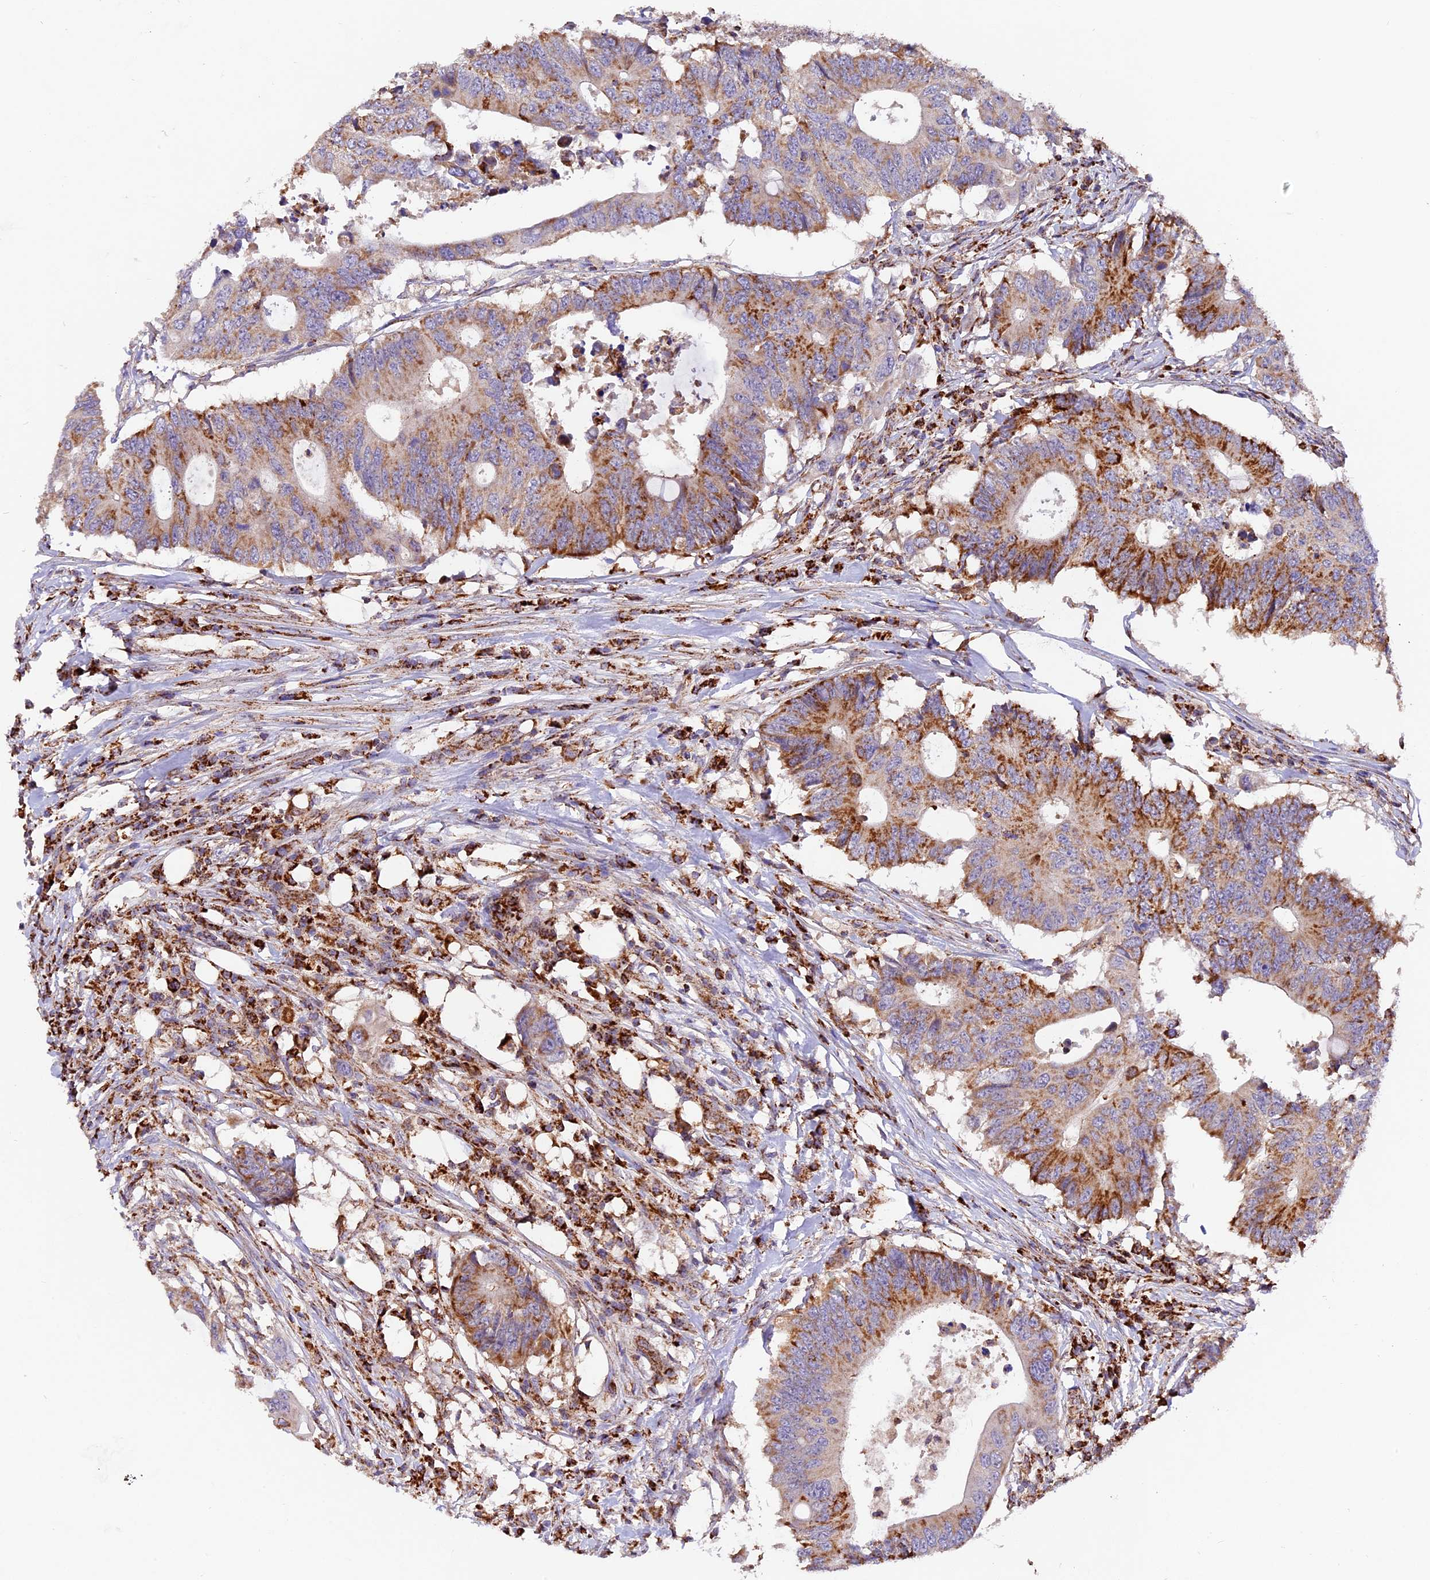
{"staining": {"intensity": "strong", "quantity": "25%-75%", "location": "cytoplasmic/membranous"}, "tissue": "colorectal cancer", "cell_type": "Tumor cells", "image_type": "cancer", "snomed": [{"axis": "morphology", "description": "Adenocarcinoma, NOS"}, {"axis": "topography", "description": "Colon"}], "caption": "Colorectal cancer stained with a brown dye exhibits strong cytoplasmic/membranous positive expression in about 25%-75% of tumor cells.", "gene": "NDUFA8", "patient": {"sex": "male", "age": 71}}